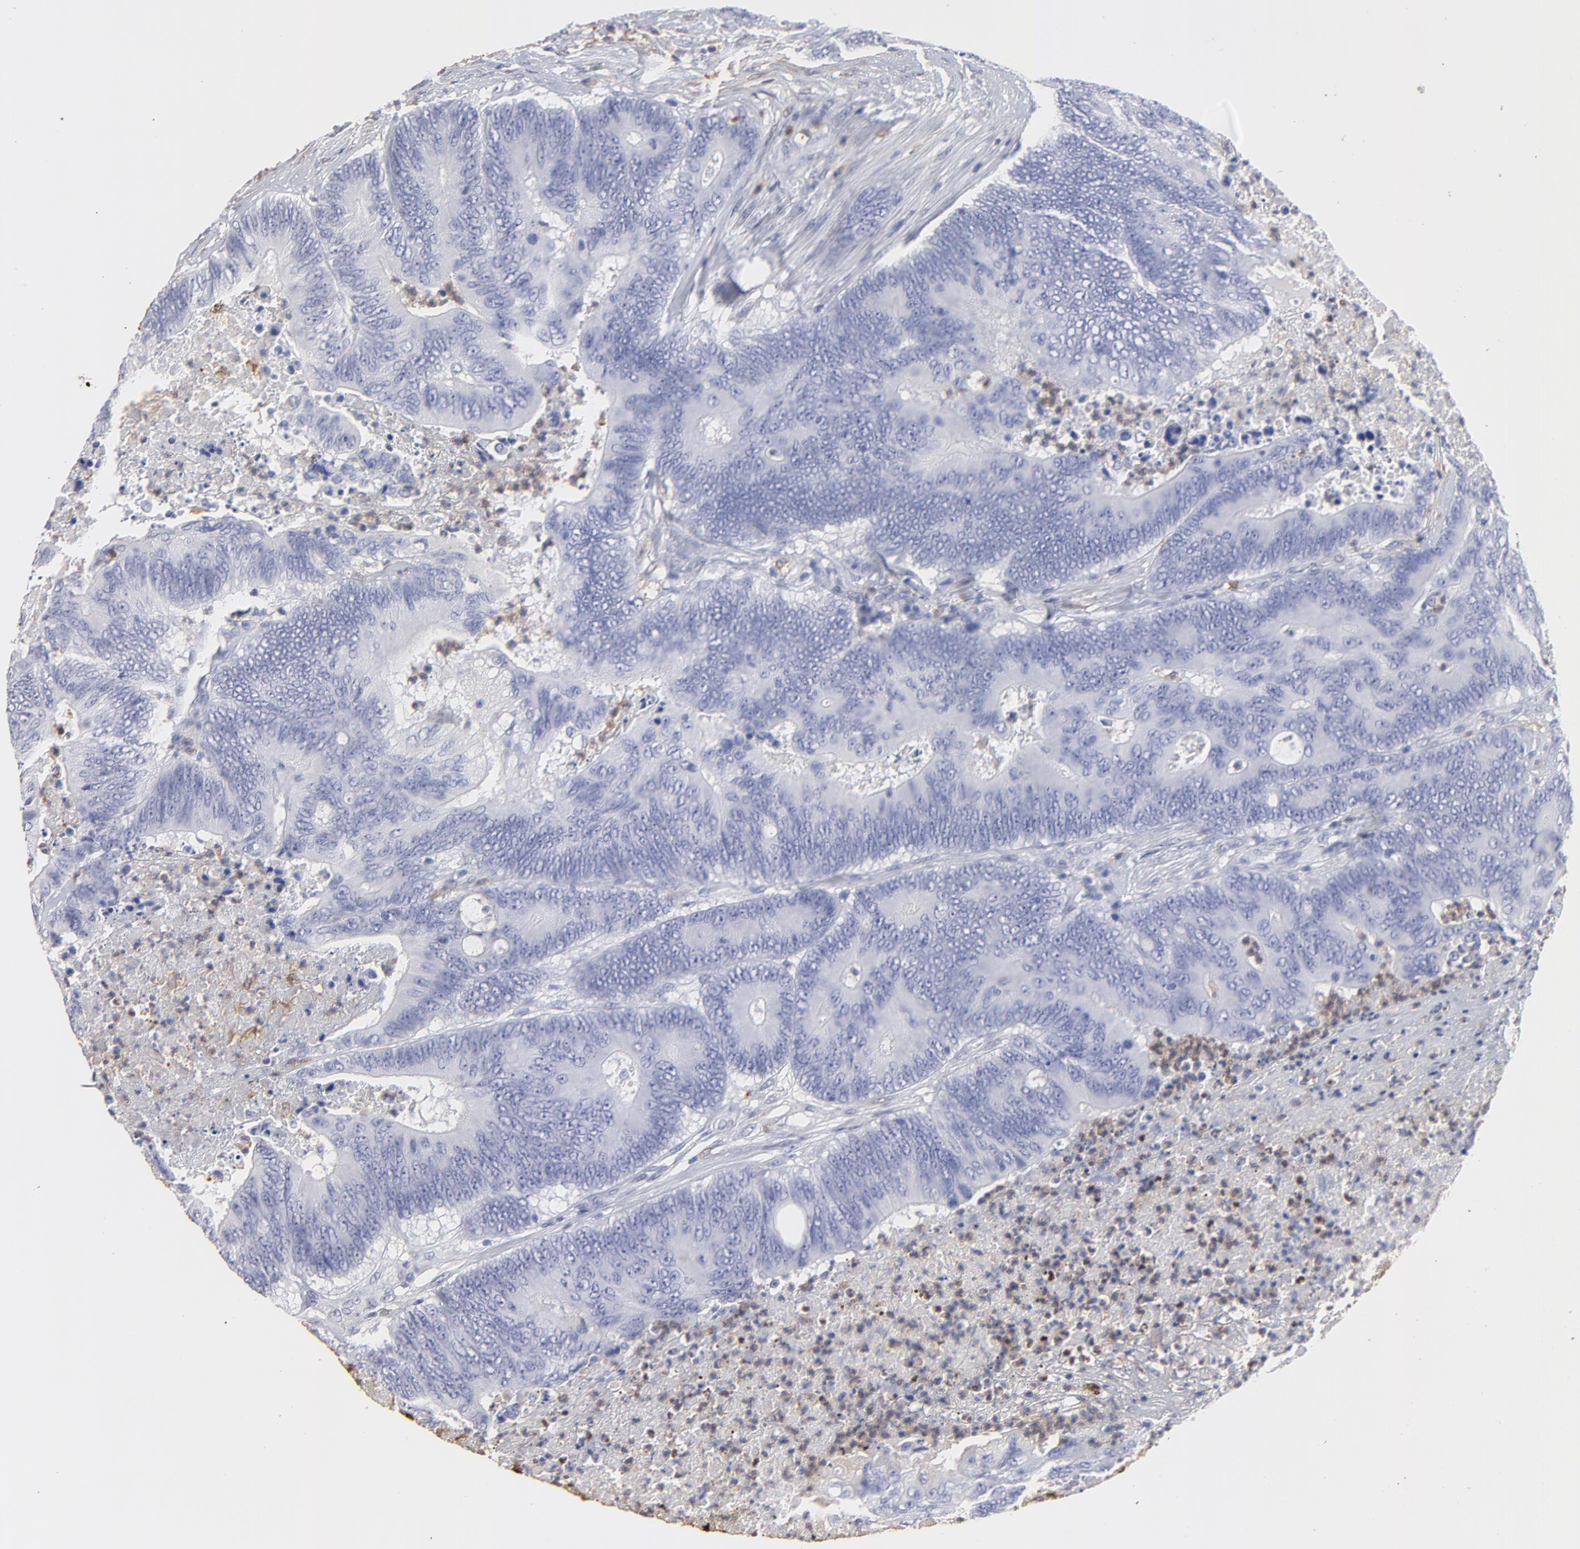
{"staining": {"intensity": "negative", "quantity": "none", "location": "none"}, "tissue": "colorectal cancer", "cell_type": "Tumor cells", "image_type": "cancer", "snomed": [{"axis": "morphology", "description": "Adenocarcinoma, NOS"}, {"axis": "topography", "description": "Colon"}], "caption": "Tumor cells are negative for brown protein staining in colorectal adenocarcinoma.", "gene": "SMARCA1", "patient": {"sex": "male", "age": 65}}